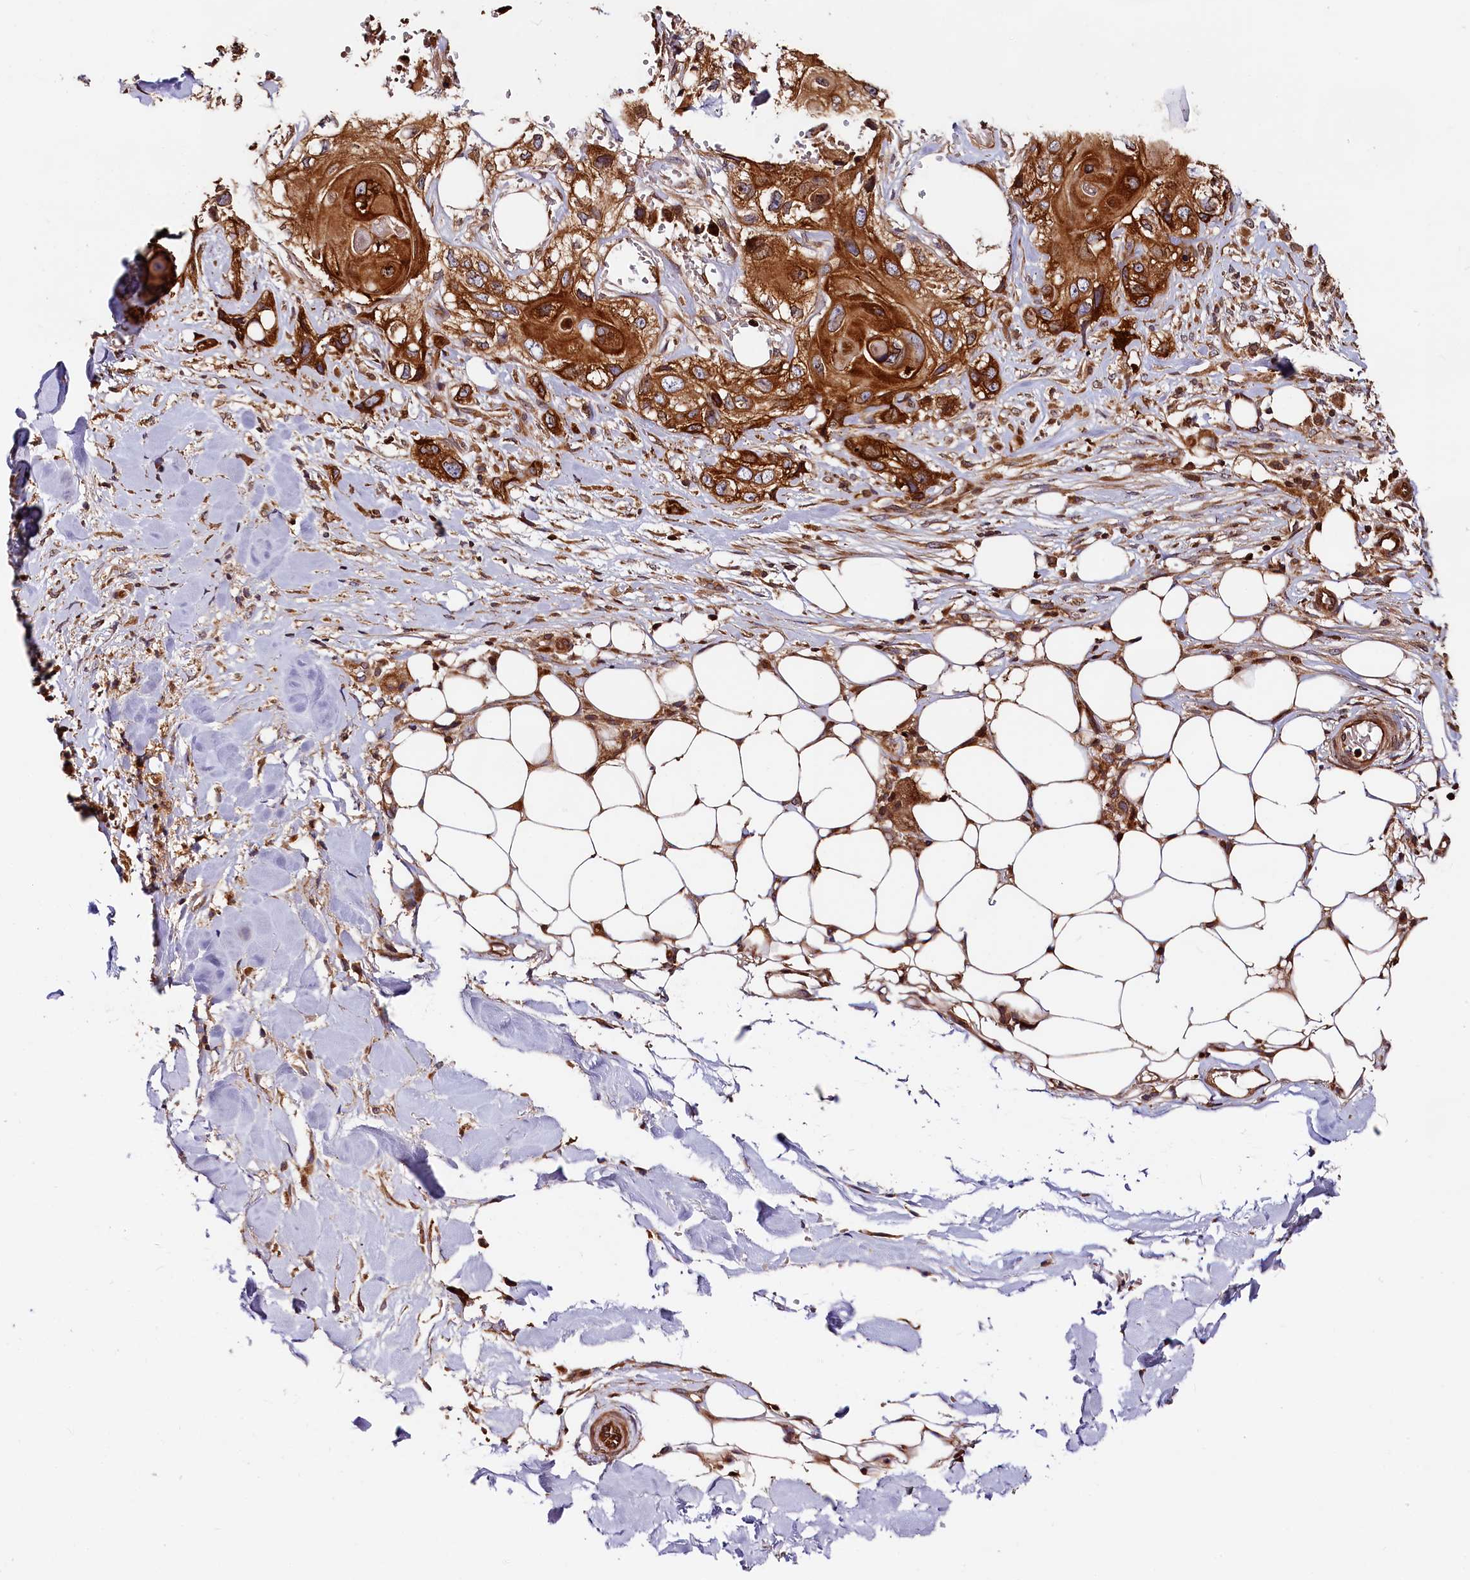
{"staining": {"intensity": "strong", "quantity": ">75%", "location": "cytoplasmic/membranous"}, "tissue": "skin cancer", "cell_type": "Tumor cells", "image_type": "cancer", "snomed": [{"axis": "morphology", "description": "Normal tissue, NOS"}, {"axis": "morphology", "description": "Squamous cell carcinoma, NOS"}, {"axis": "topography", "description": "Skin"}], "caption": "Immunohistochemistry (IHC) staining of skin cancer, which reveals high levels of strong cytoplasmic/membranous expression in approximately >75% of tumor cells indicating strong cytoplasmic/membranous protein positivity. The staining was performed using DAB (brown) for protein detection and nuclei were counterstained in hematoxylin (blue).", "gene": "HMOX2", "patient": {"sex": "male", "age": 72}}